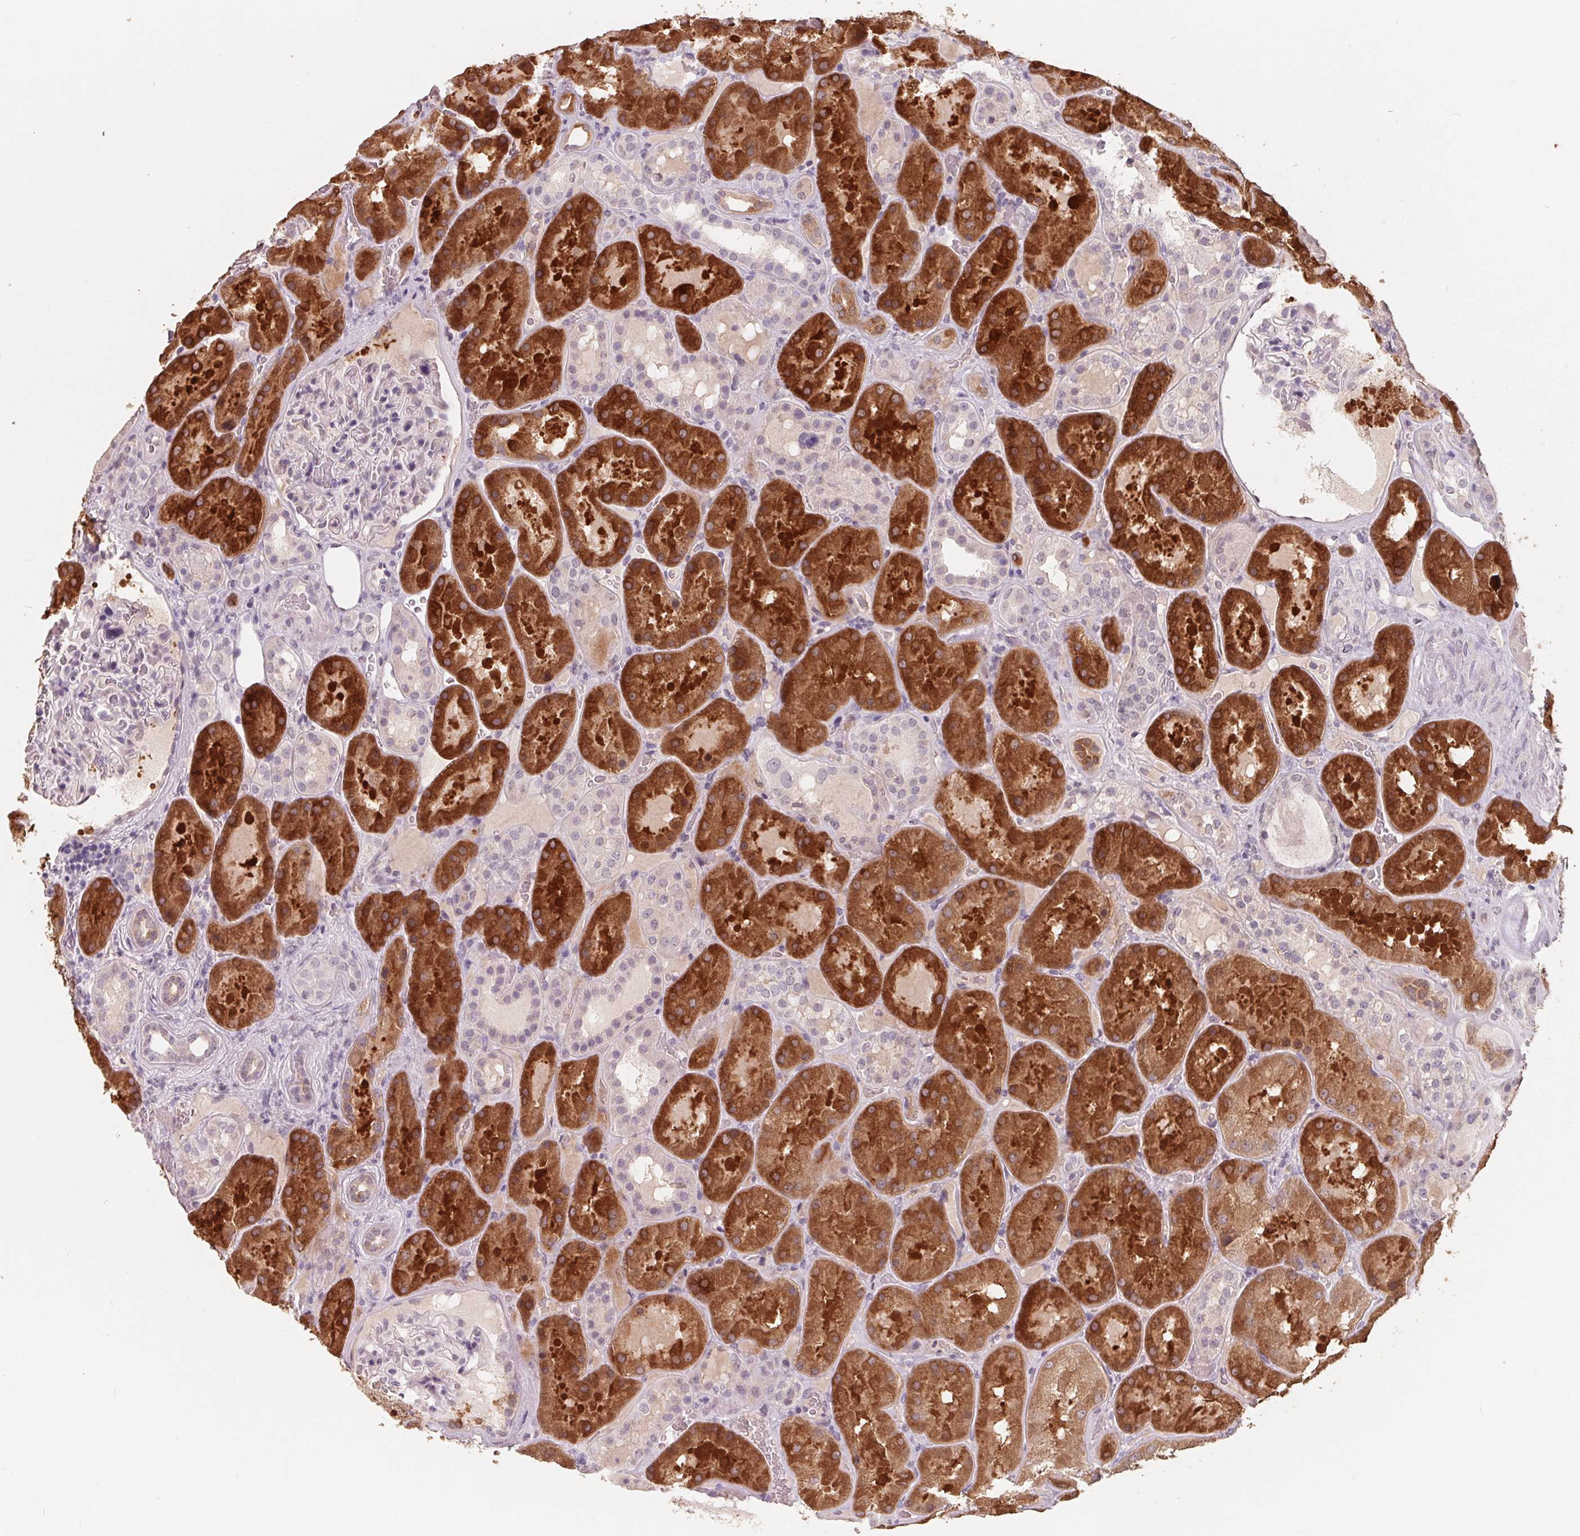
{"staining": {"intensity": "negative", "quantity": "none", "location": "none"}, "tissue": "kidney", "cell_type": "Cells in glomeruli", "image_type": "normal", "snomed": [{"axis": "morphology", "description": "Normal tissue, NOS"}, {"axis": "topography", "description": "Kidney"}], "caption": "This is a image of immunohistochemistry staining of normal kidney, which shows no staining in cells in glomeruli. The staining was performed using DAB to visualize the protein expression in brown, while the nuclei were stained in blue with hematoxylin (Magnification: 20x).", "gene": "FTCD", "patient": {"sex": "male", "age": 73}}